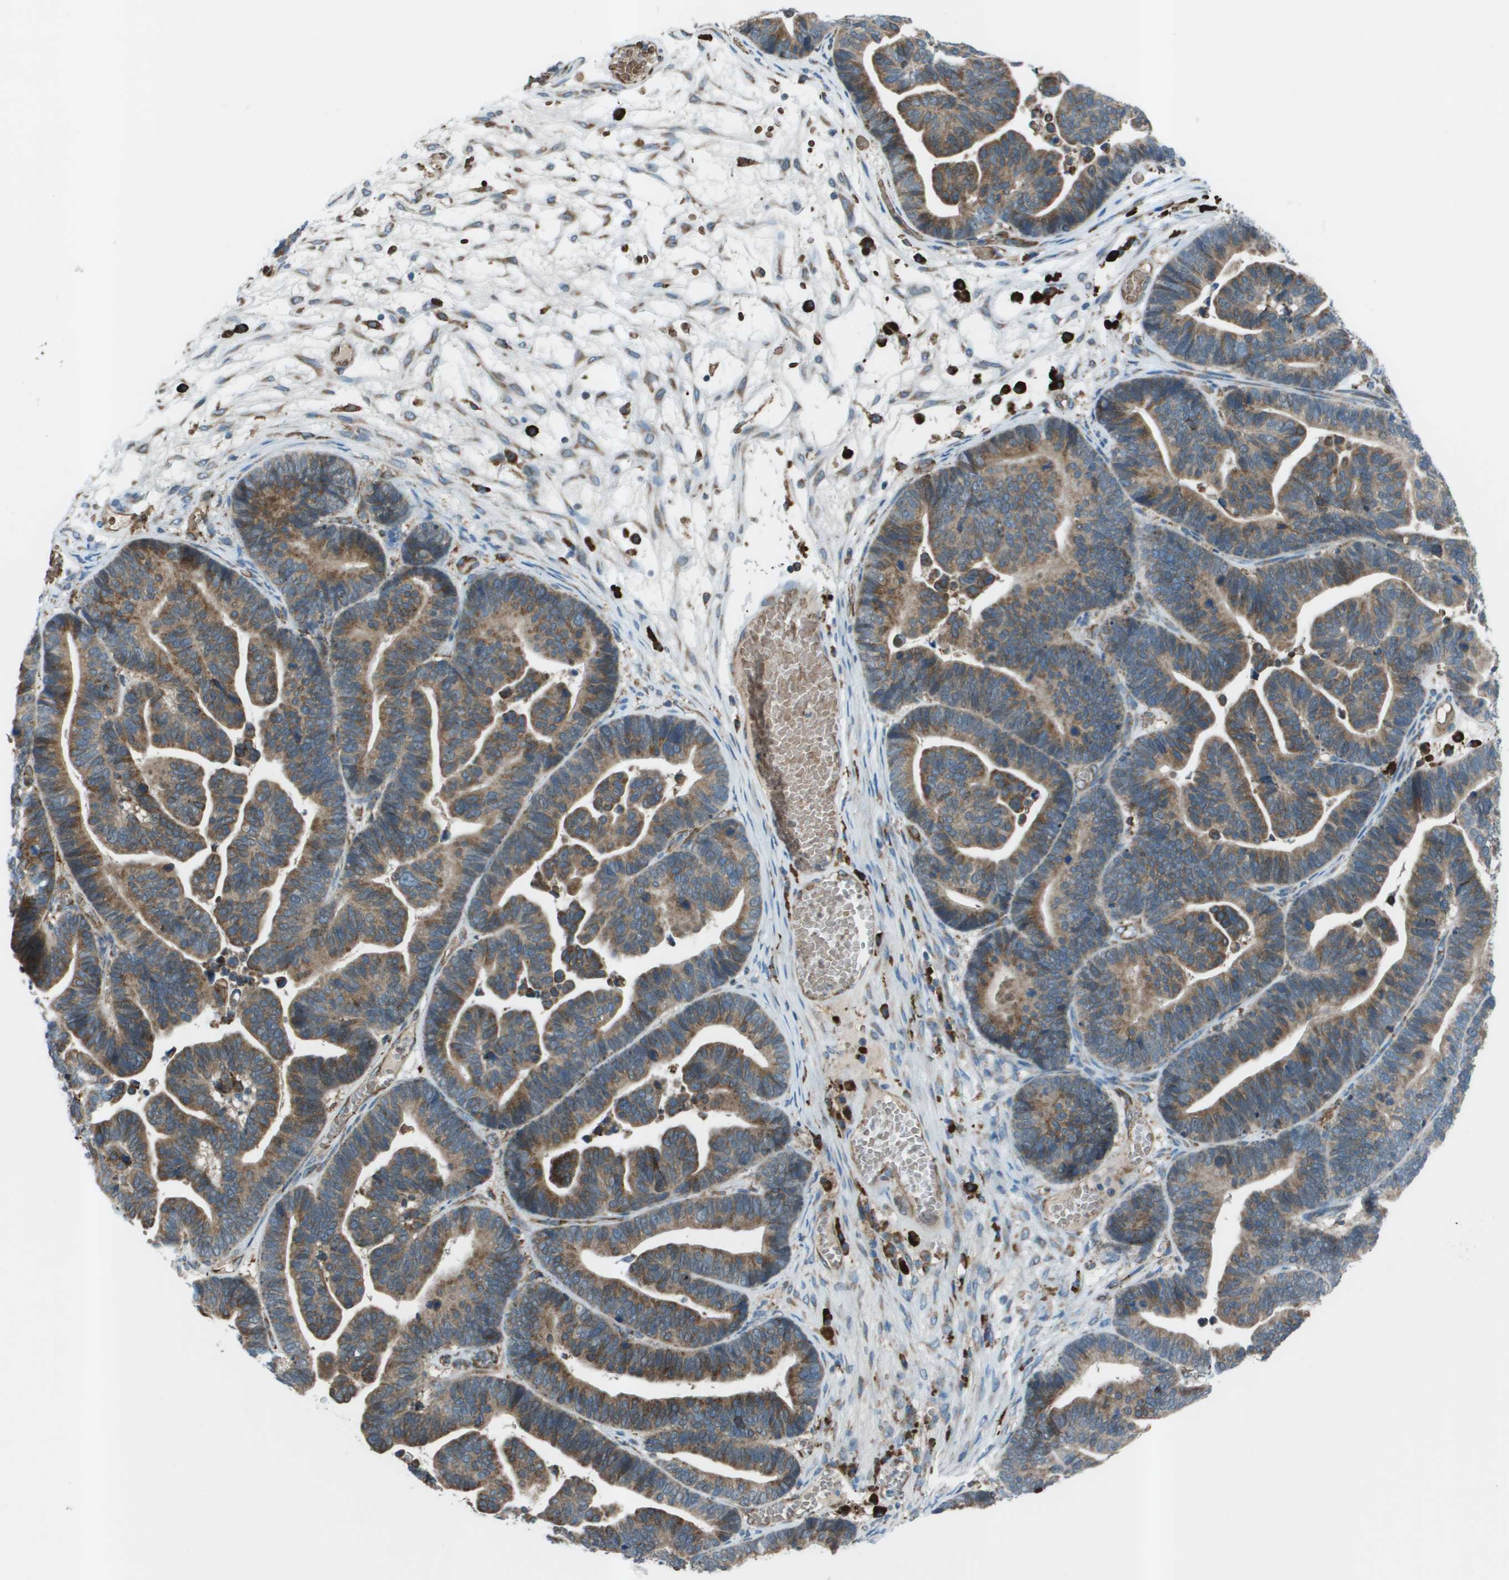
{"staining": {"intensity": "moderate", "quantity": ">75%", "location": "cytoplasmic/membranous"}, "tissue": "ovarian cancer", "cell_type": "Tumor cells", "image_type": "cancer", "snomed": [{"axis": "morphology", "description": "Cystadenocarcinoma, serous, NOS"}, {"axis": "topography", "description": "Ovary"}], "caption": "Immunohistochemical staining of human serous cystadenocarcinoma (ovarian) demonstrates medium levels of moderate cytoplasmic/membranous protein positivity in approximately >75% of tumor cells.", "gene": "UTS2", "patient": {"sex": "female", "age": 56}}